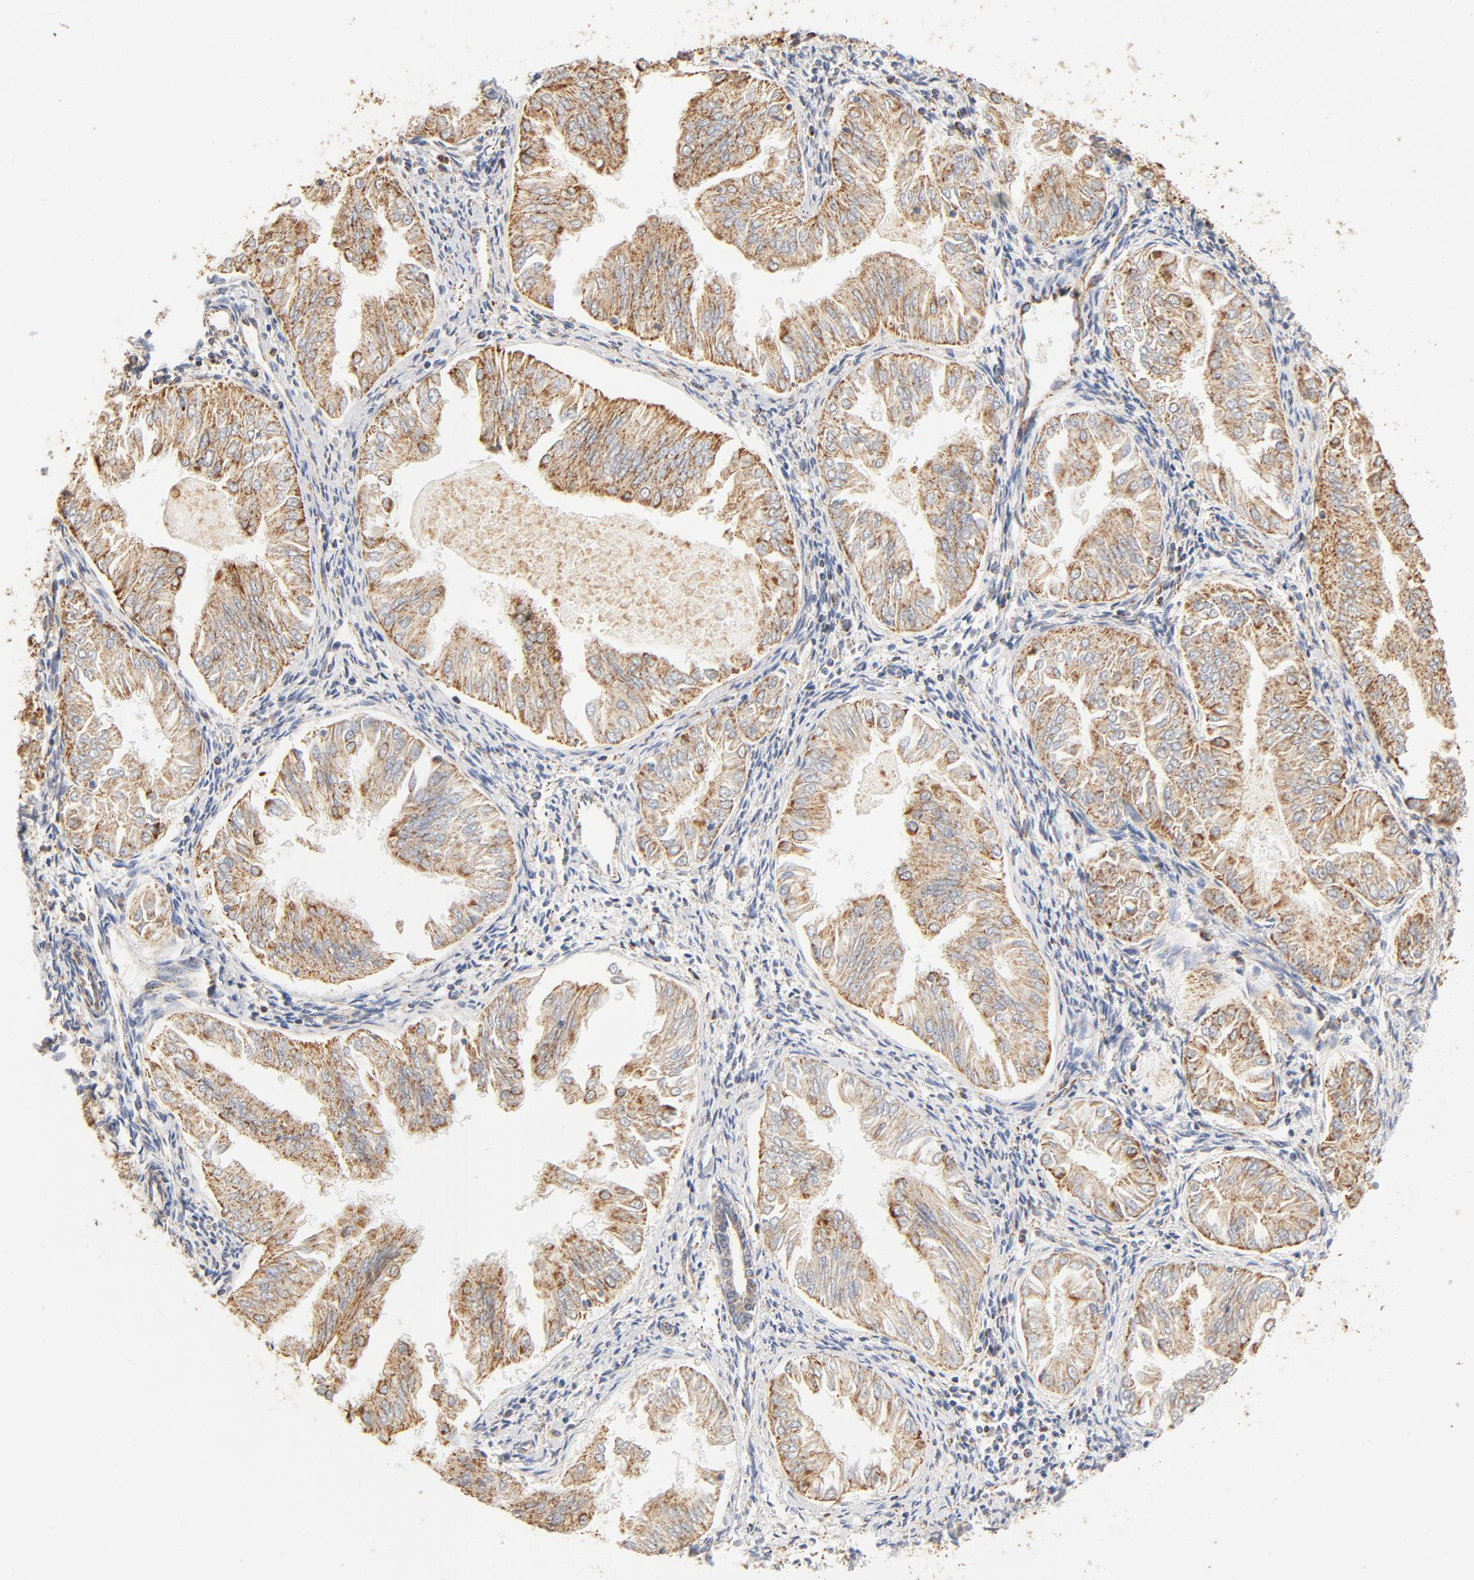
{"staining": {"intensity": "moderate", "quantity": ">75%", "location": "cytoplasmic/membranous"}, "tissue": "endometrial cancer", "cell_type": "Tumor cells", "image_type": "cancer", "snomed": [{"axis": "morphology", "description": "Adenocarcinoma, NOS"}, {"axis": "topography", "description": "Endometrium"}], "caption": "A micrograph showing moderate cytoplasmic/membranous staining in about >75% of tumor cells in endometrial cancer (adenocarcinoma), as visualized by brown immunohistochemical staining.", "gene": "COX4I1", "patient": {"sex": "female", "age": 53}}